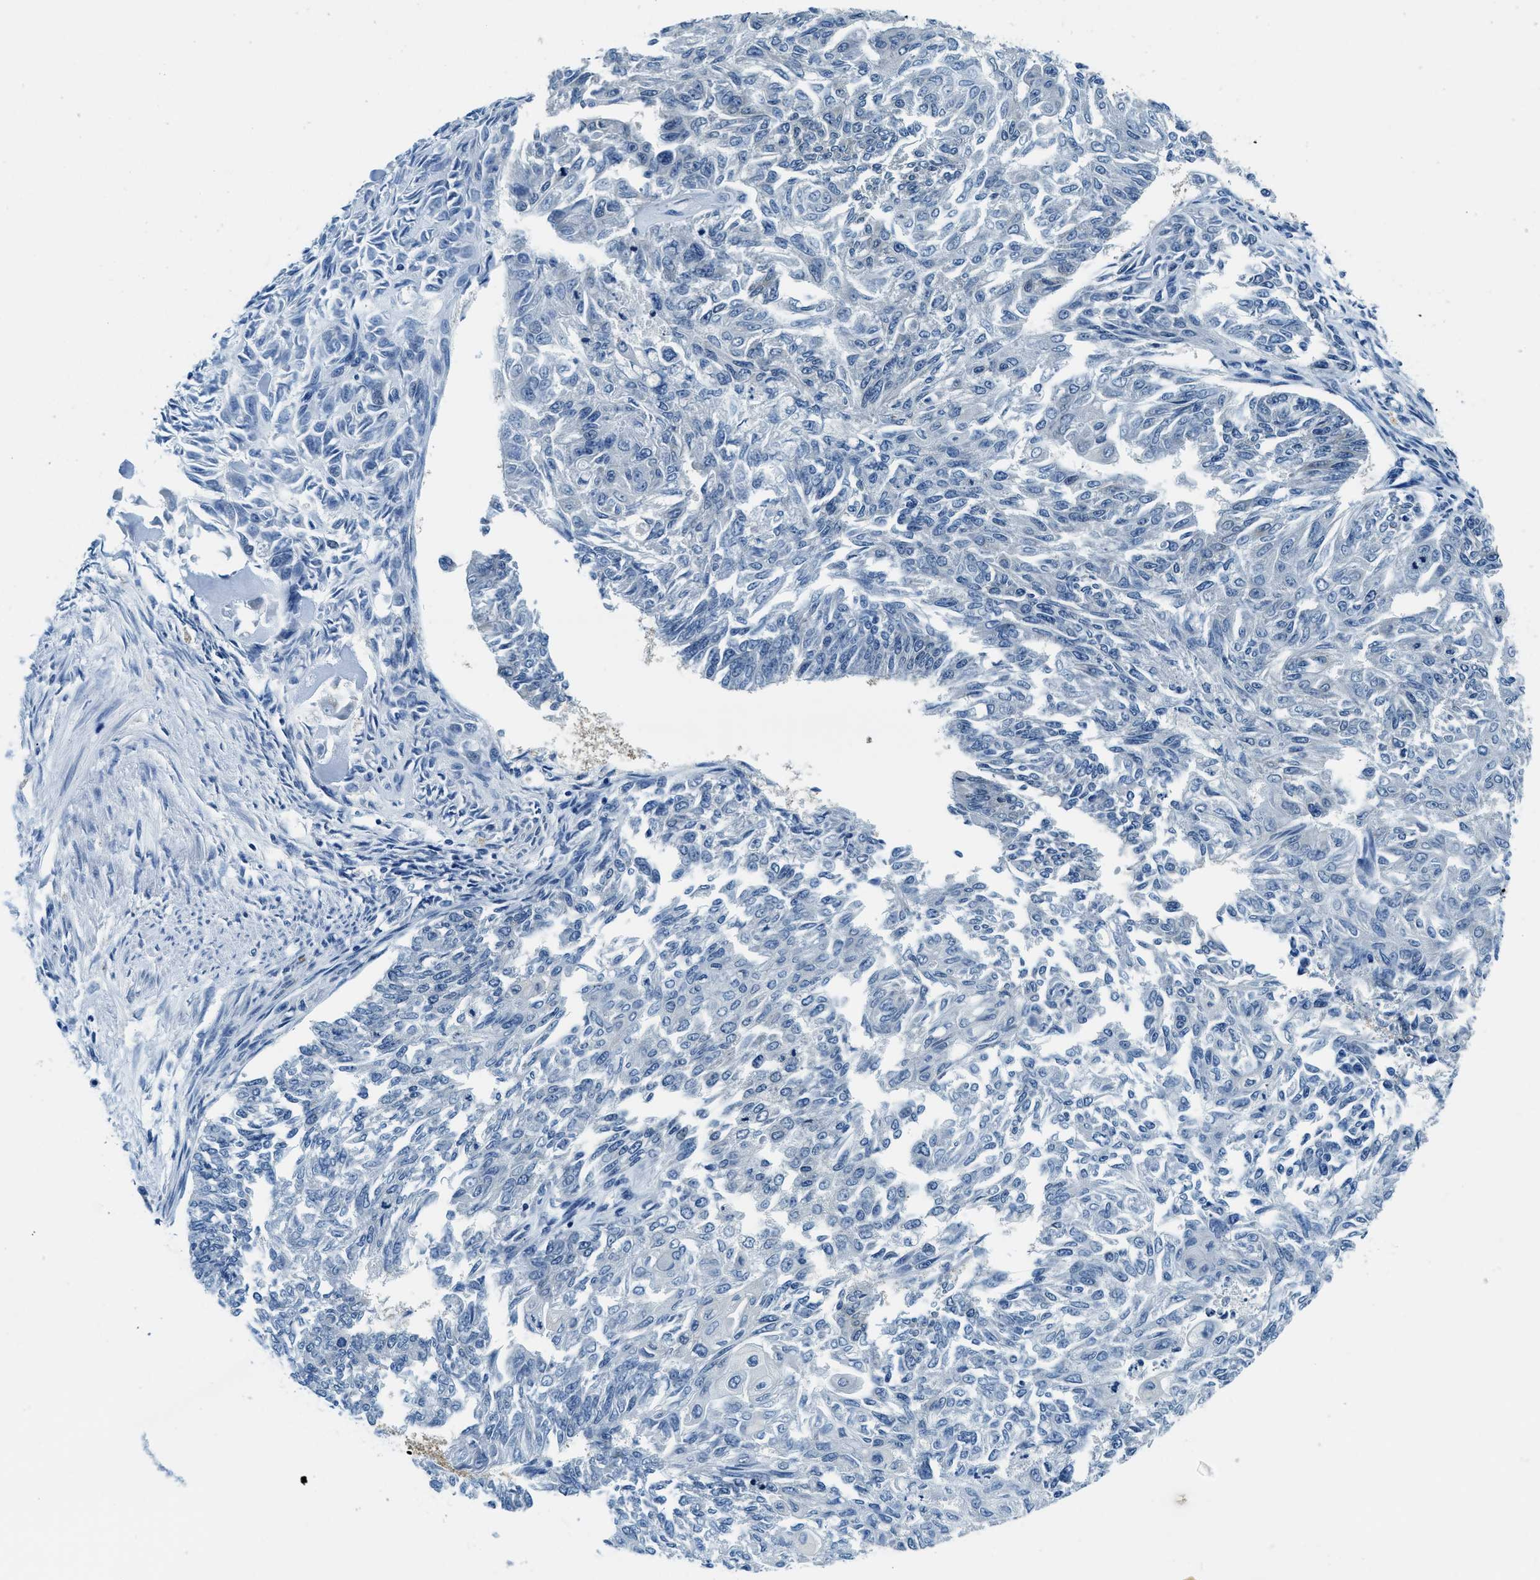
{"staining": {"intensity": "negative", "quantity": "none", "location": "none"}, "tissue": "endometrial cancer", "cell_type": "Tumor cells", "image_type": "cancer", "snomed": [{"axis": "morphology", "description": "Adenocarcinoma, NOS"}, {"axis": "topography", "description": "Endometrium"}], "caption": "Immunohistochemistry image of human adenocarcinoma (endometrial) stained for a protein (brown), which shows no expression in tumor cells. (DAB IHC, high magnification).", "gene": "UBAC2", "patient": {"sex": "female", "age": 32}}